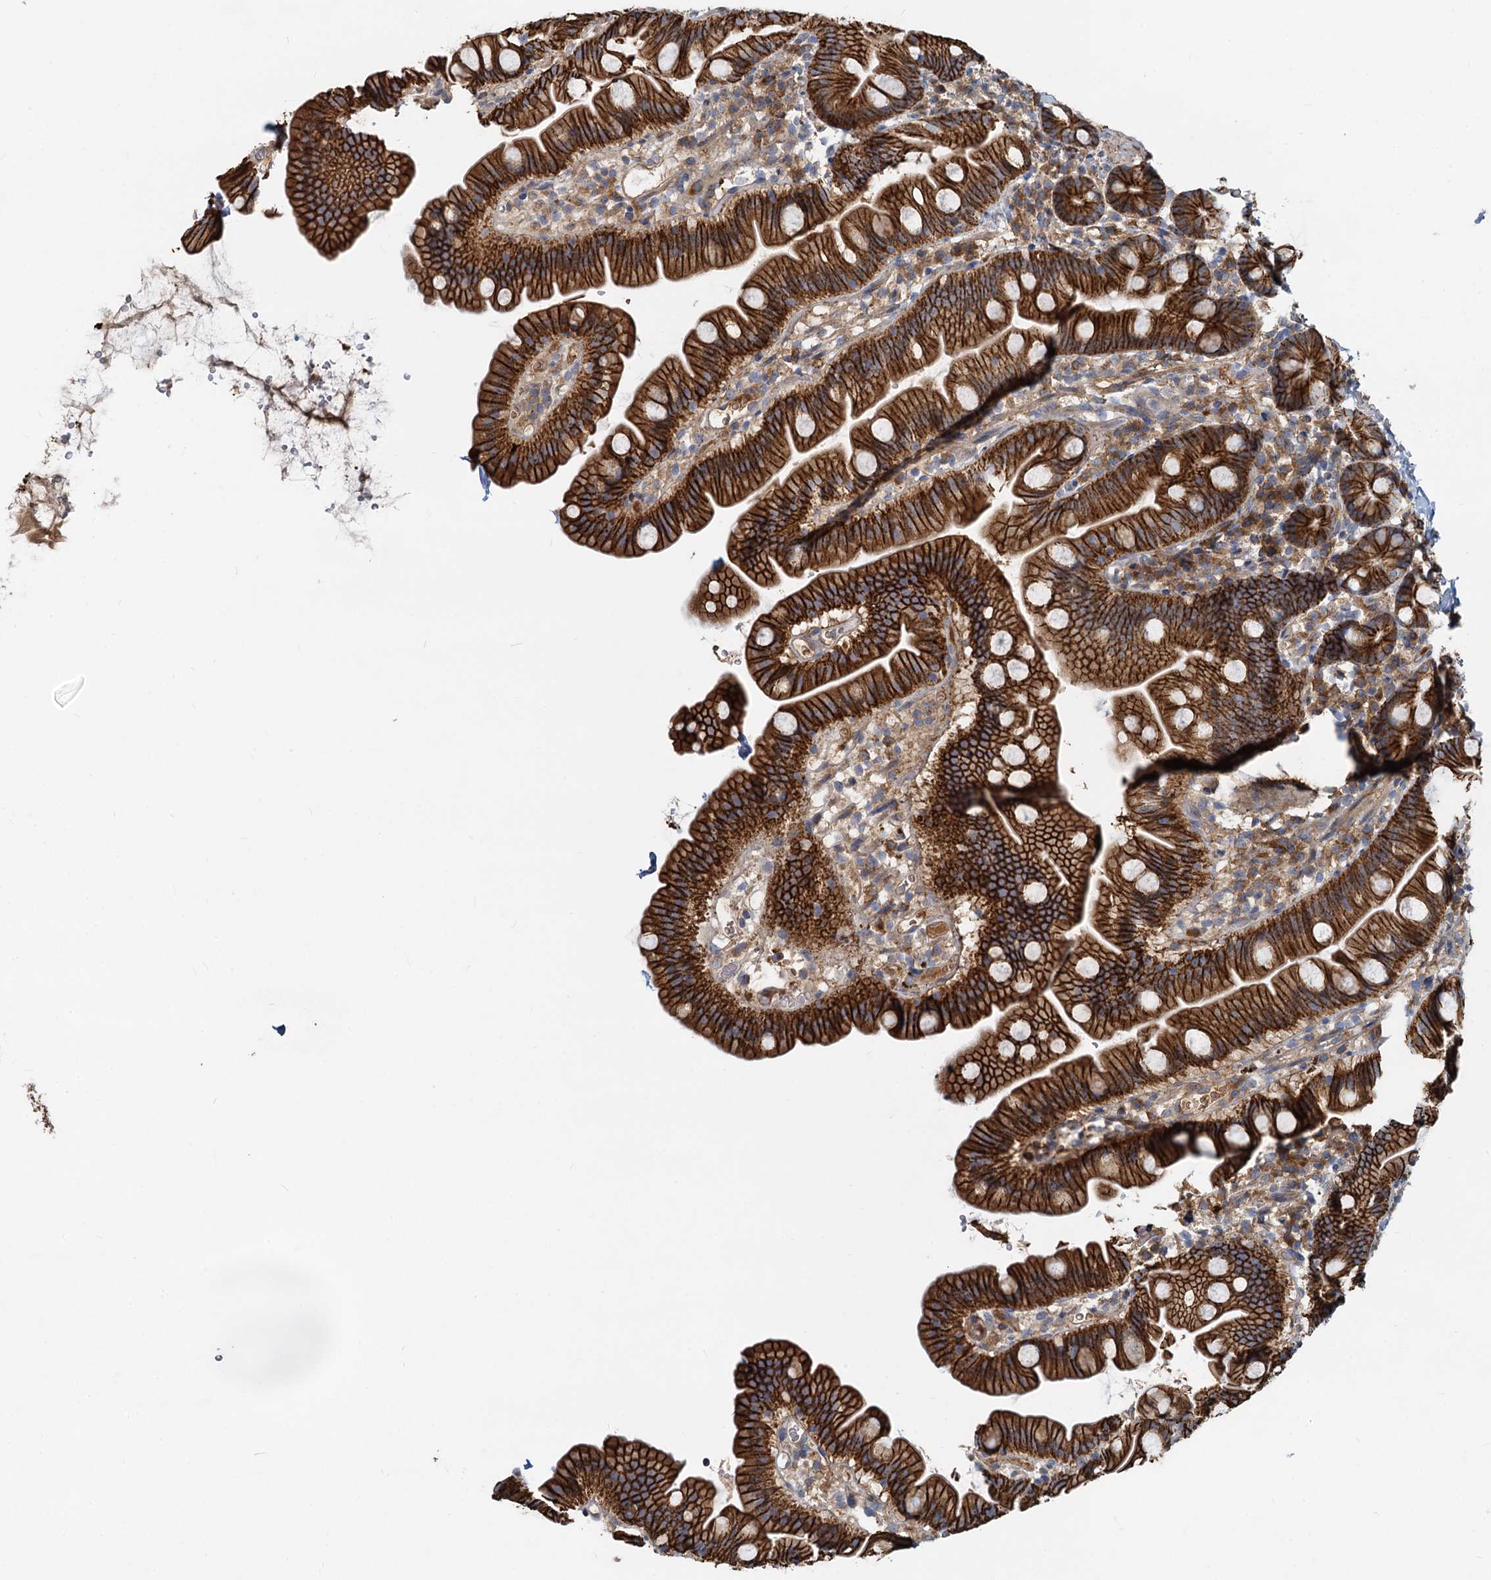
{"staining": {"intensity": "strong", "quantity": ">75%", "location": "cytoplasmic/membranous"}, "tissue": "small intestine", "cell_type": "Glandular cells", "image_type": "normal", "snomed": [{"axis": "morphology", "description": "Normal tissue, NOS"}, {"axis": "topography", "description": "Small intestine"}], "caption": "Small intestine stained with DAB (3,3'-diaminobenzidine) immunohistochemistry exhibits high levels of strong cytoplasmic/membranous positivity in approximately >75% of glandular cells. (IHC, brightfield microscopy, high magnification).", "gene": "LNX2", "patient": {"sex": "female", "age": 68}}